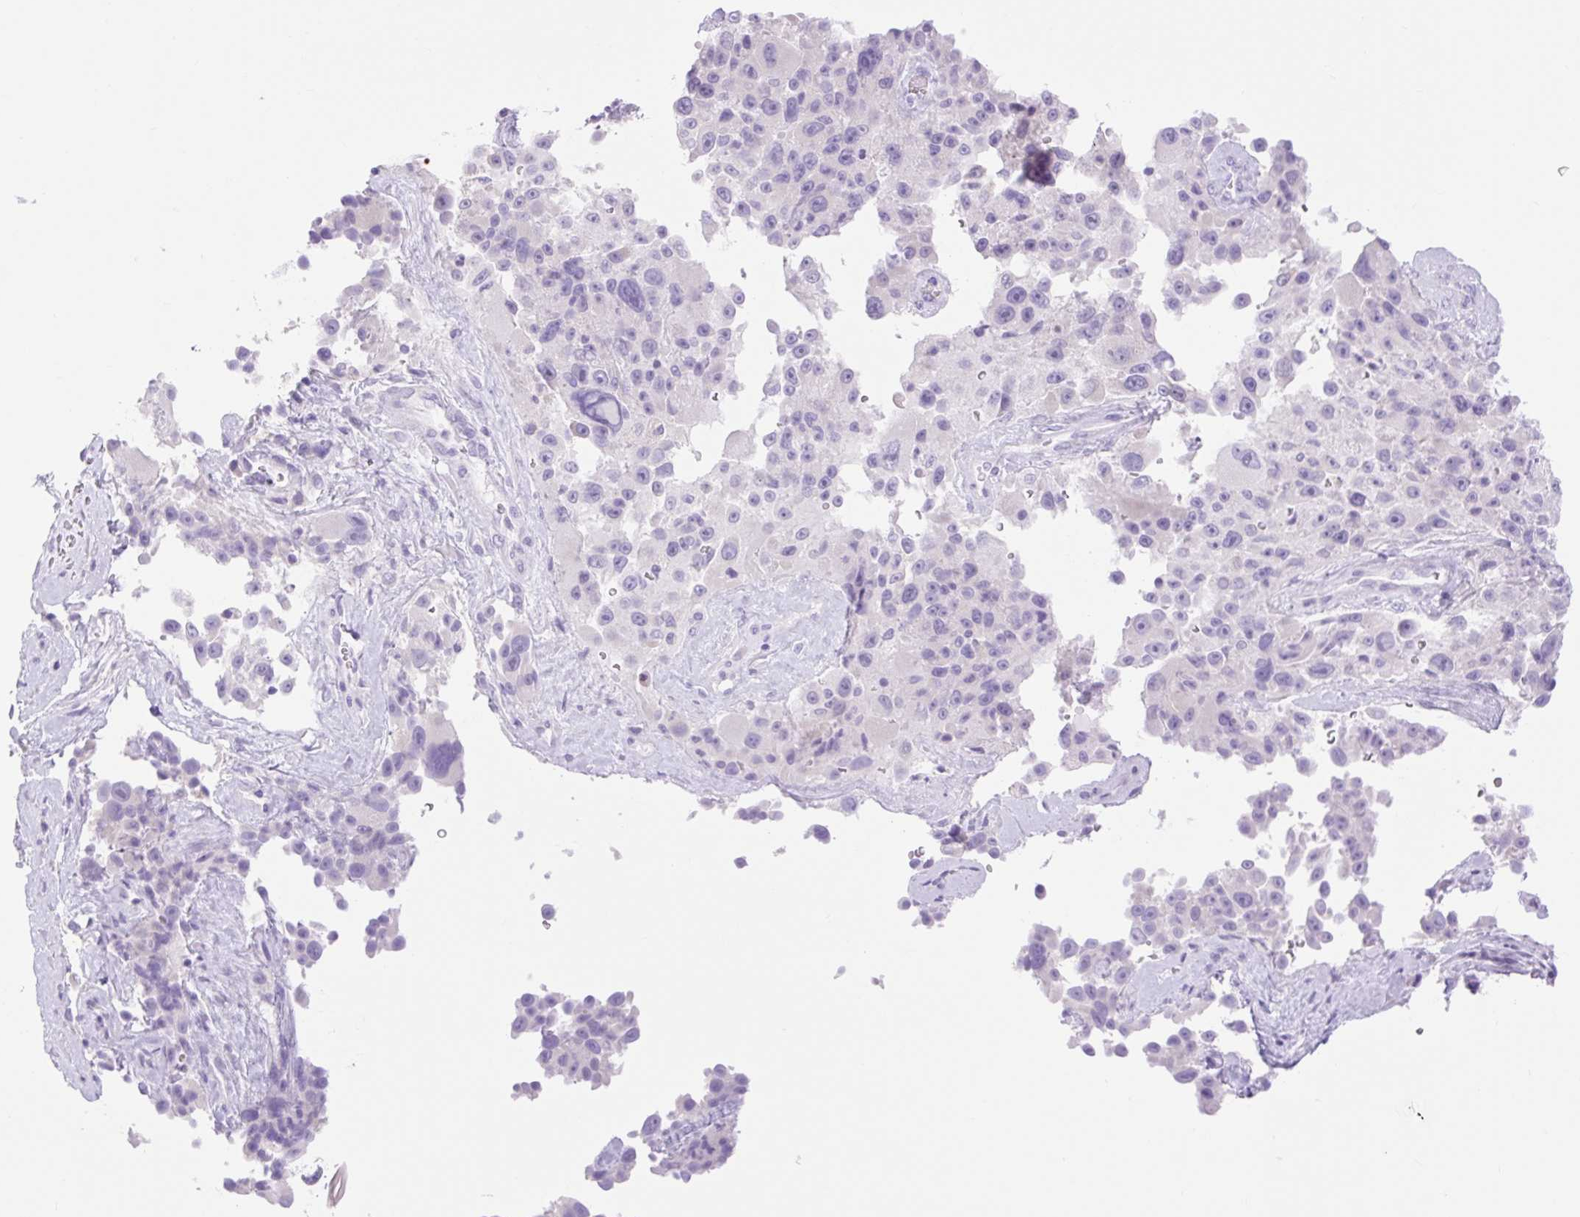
{"staining": {"intensity": "negative", "quantity": "none", "location": "none"}, "tissue": "melanoma", "cell_type": "Tumor cells", "image_type": "cancer", "snomed": [{"axis": "morphology", "description": "Malignant melanoma, Metastatic site"}, {"axis": "topography", "description": "Lymph node"}], "caption": "There is no significant positivity in tumor cells of melanoma.", "gene": "SLC25A40", "patient": {"sex": "male", "age": 62}}